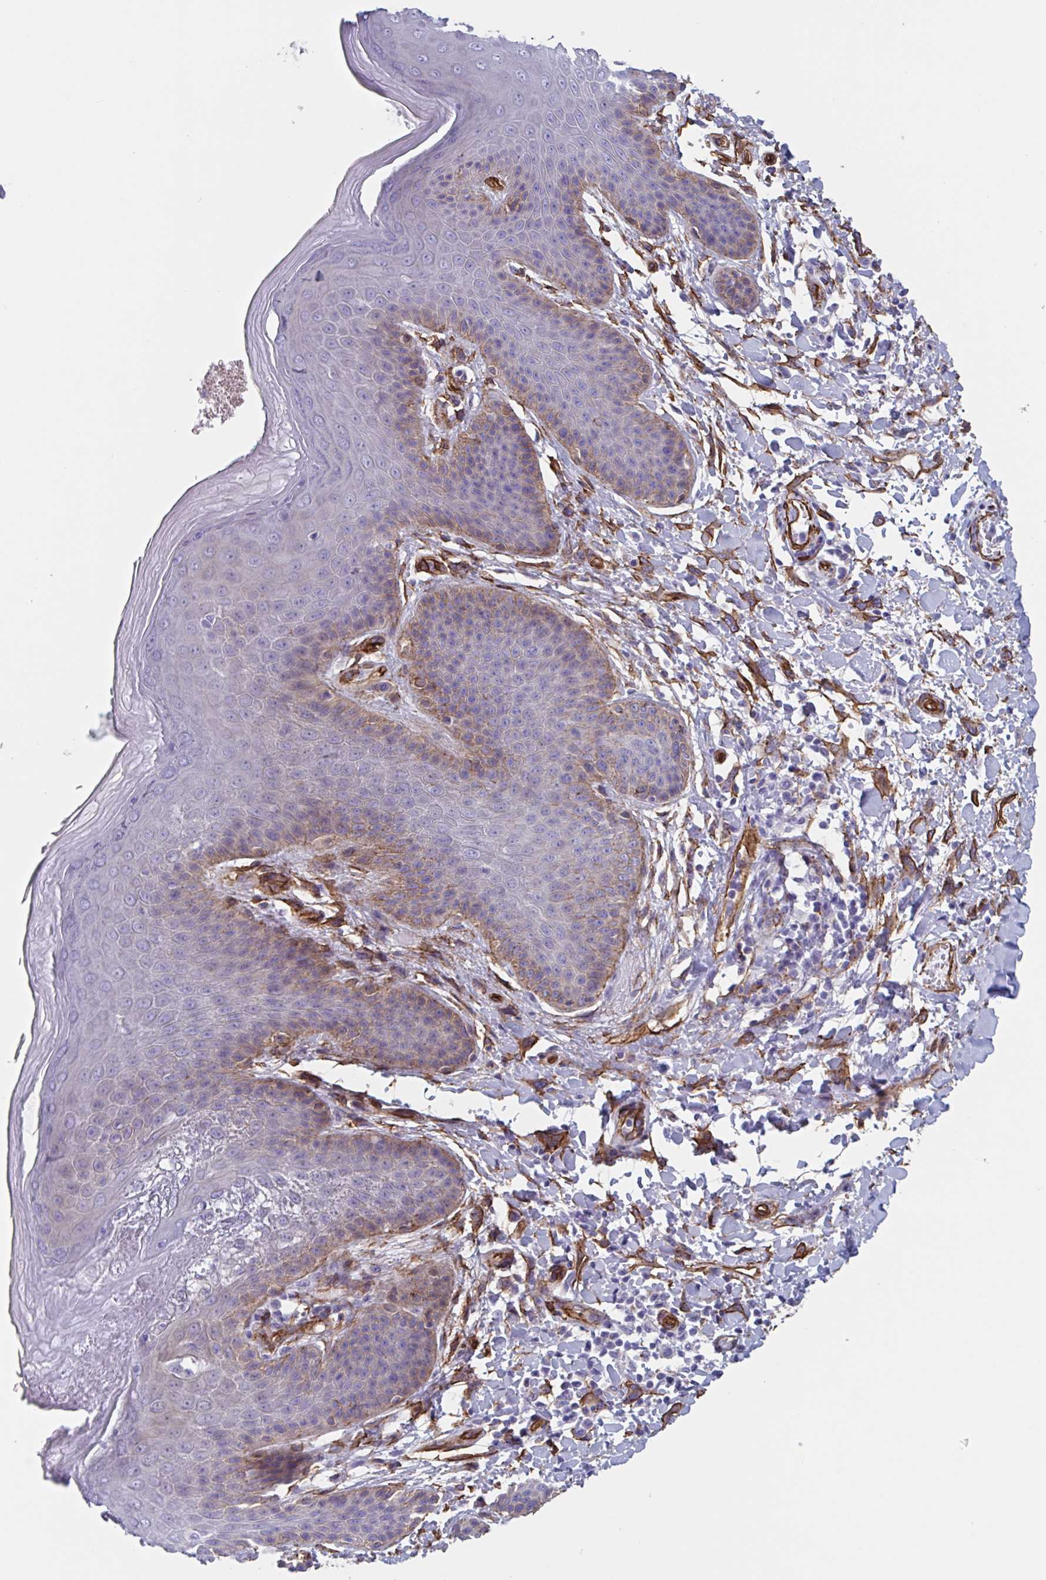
{"staining": {"intensity": "moderate", "quantity": "<25%", "location": "cytoplasmic/membranous"}, "tissue": "skin", "cell_type": "Epidermal cells", "image_type": "normal", "snomed": [{"axis": "morphology", "description": "Normal tissue, NOS"}, {"axis": "topography", "description": "Peripheral nerve tissue"}], "caption": "DAB immunohistochemical staining of unremarkable skin exhibits moderate cytoplasmic/membranous protein expression in approximately <25% of epidermal cells.", "gene": "CITED4", "patient": {"sex": "male", "age": 51}}